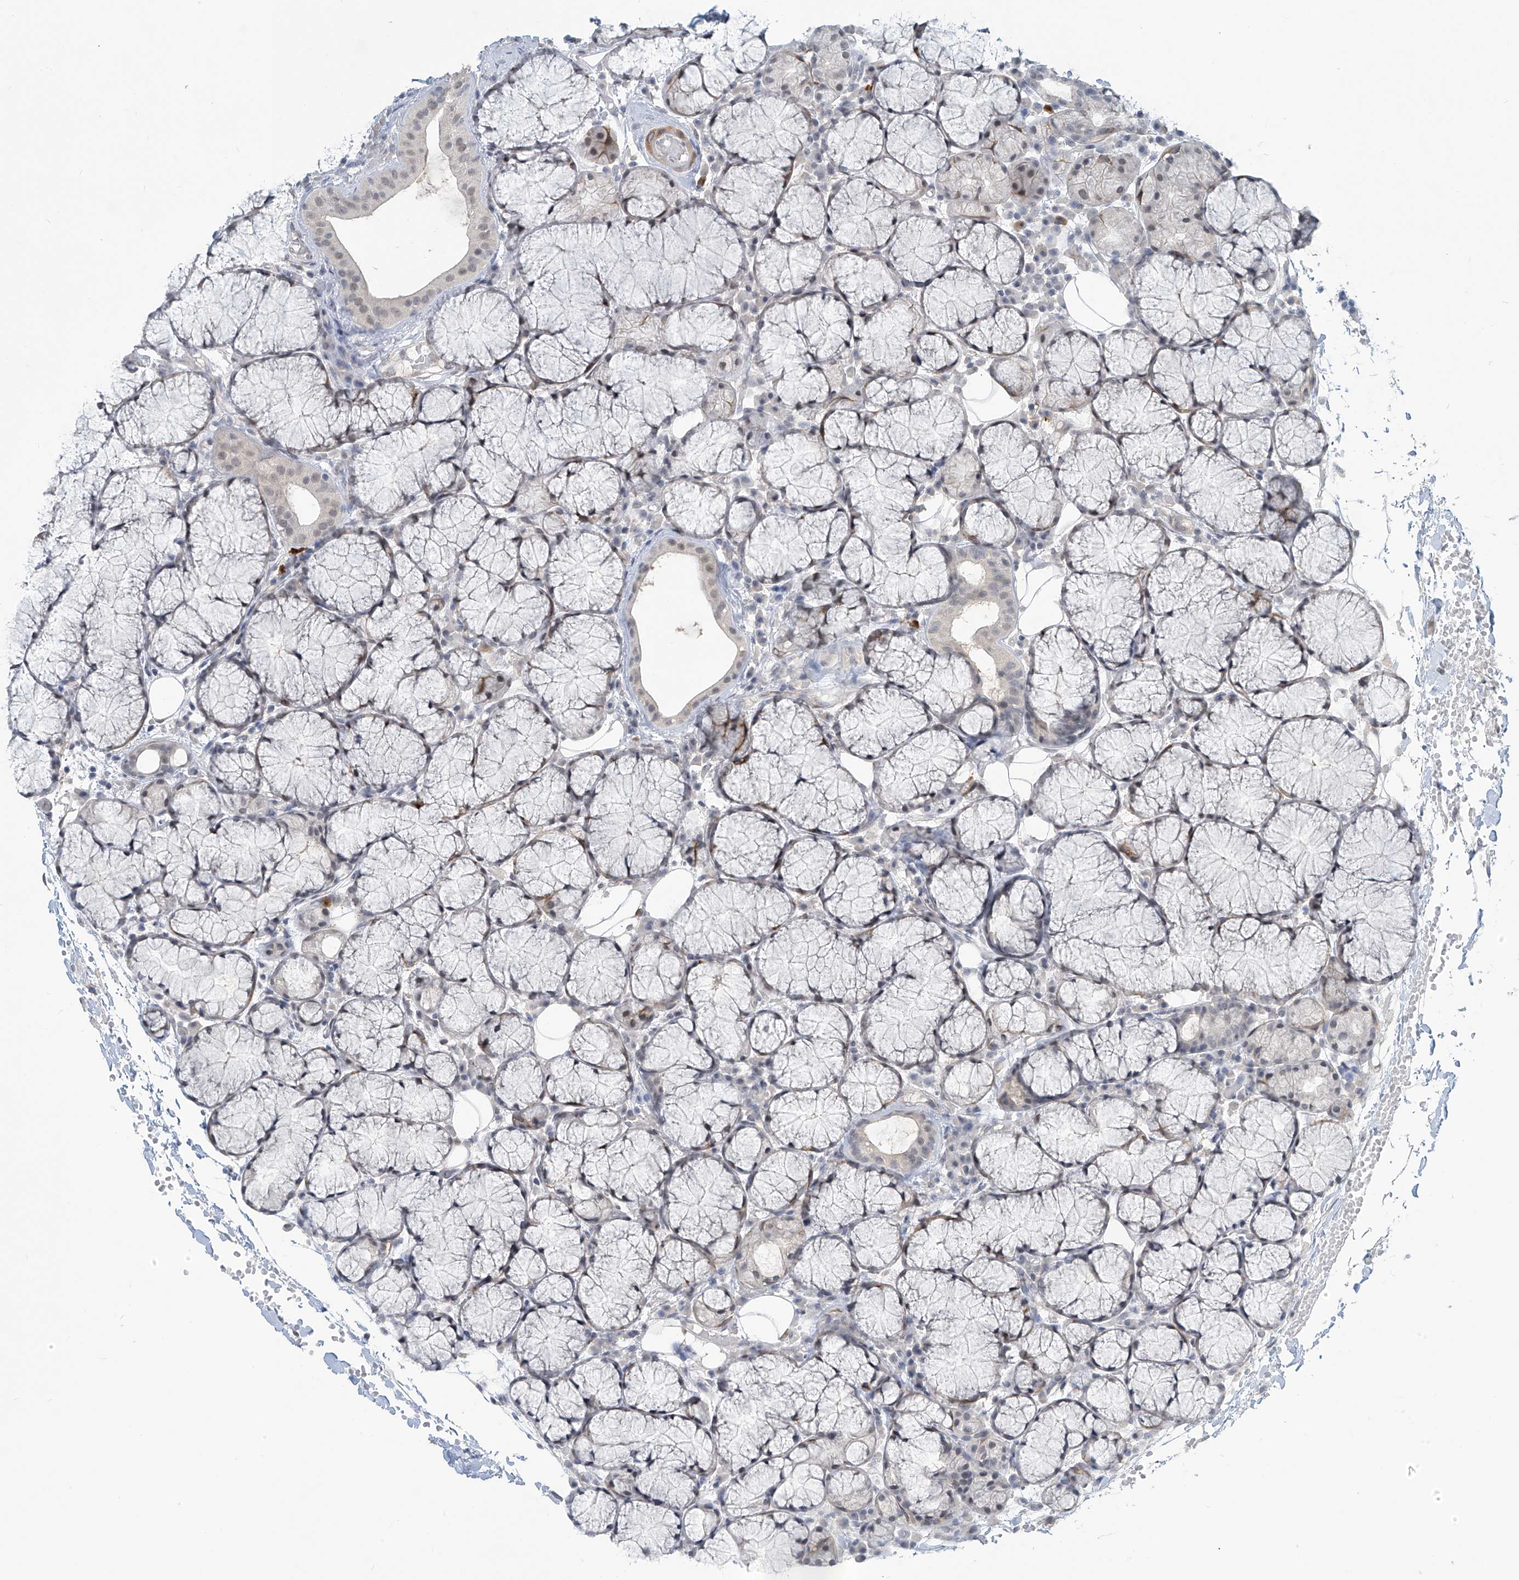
{"staining": {"intensity": "moderate", "quantity": "<25%", "location": "cytoplasmic/membranous"}, "tissue": "oral mucosa", "cell_type": "Squamous epithelial cells", "image_type": "normal", "snomed": [{"axis": "morphology", "description": "Normal tissue, NOS"}, {"axis": "topography", "description": "Skeletal muscle"}, {"axis": "topography", "description": "Oral tissue"}, {"axis": "topography", "description": "Salivary gland"}, {"axis": "topography", "description": "Peripheral nerve tissue"}], "caption": "Benign oral mucosa was stained to show a protein in brown. There is low levels of moderate cytoplasmic/membranous expression in about <25% of squamous epithelial cells. (Stains: DAB in brown, nuclei in blue, Microscopy: brightfield microscopy at high magnification).", "gene": "METAP1D", "patient": {"sex": "male", "age": 54}}